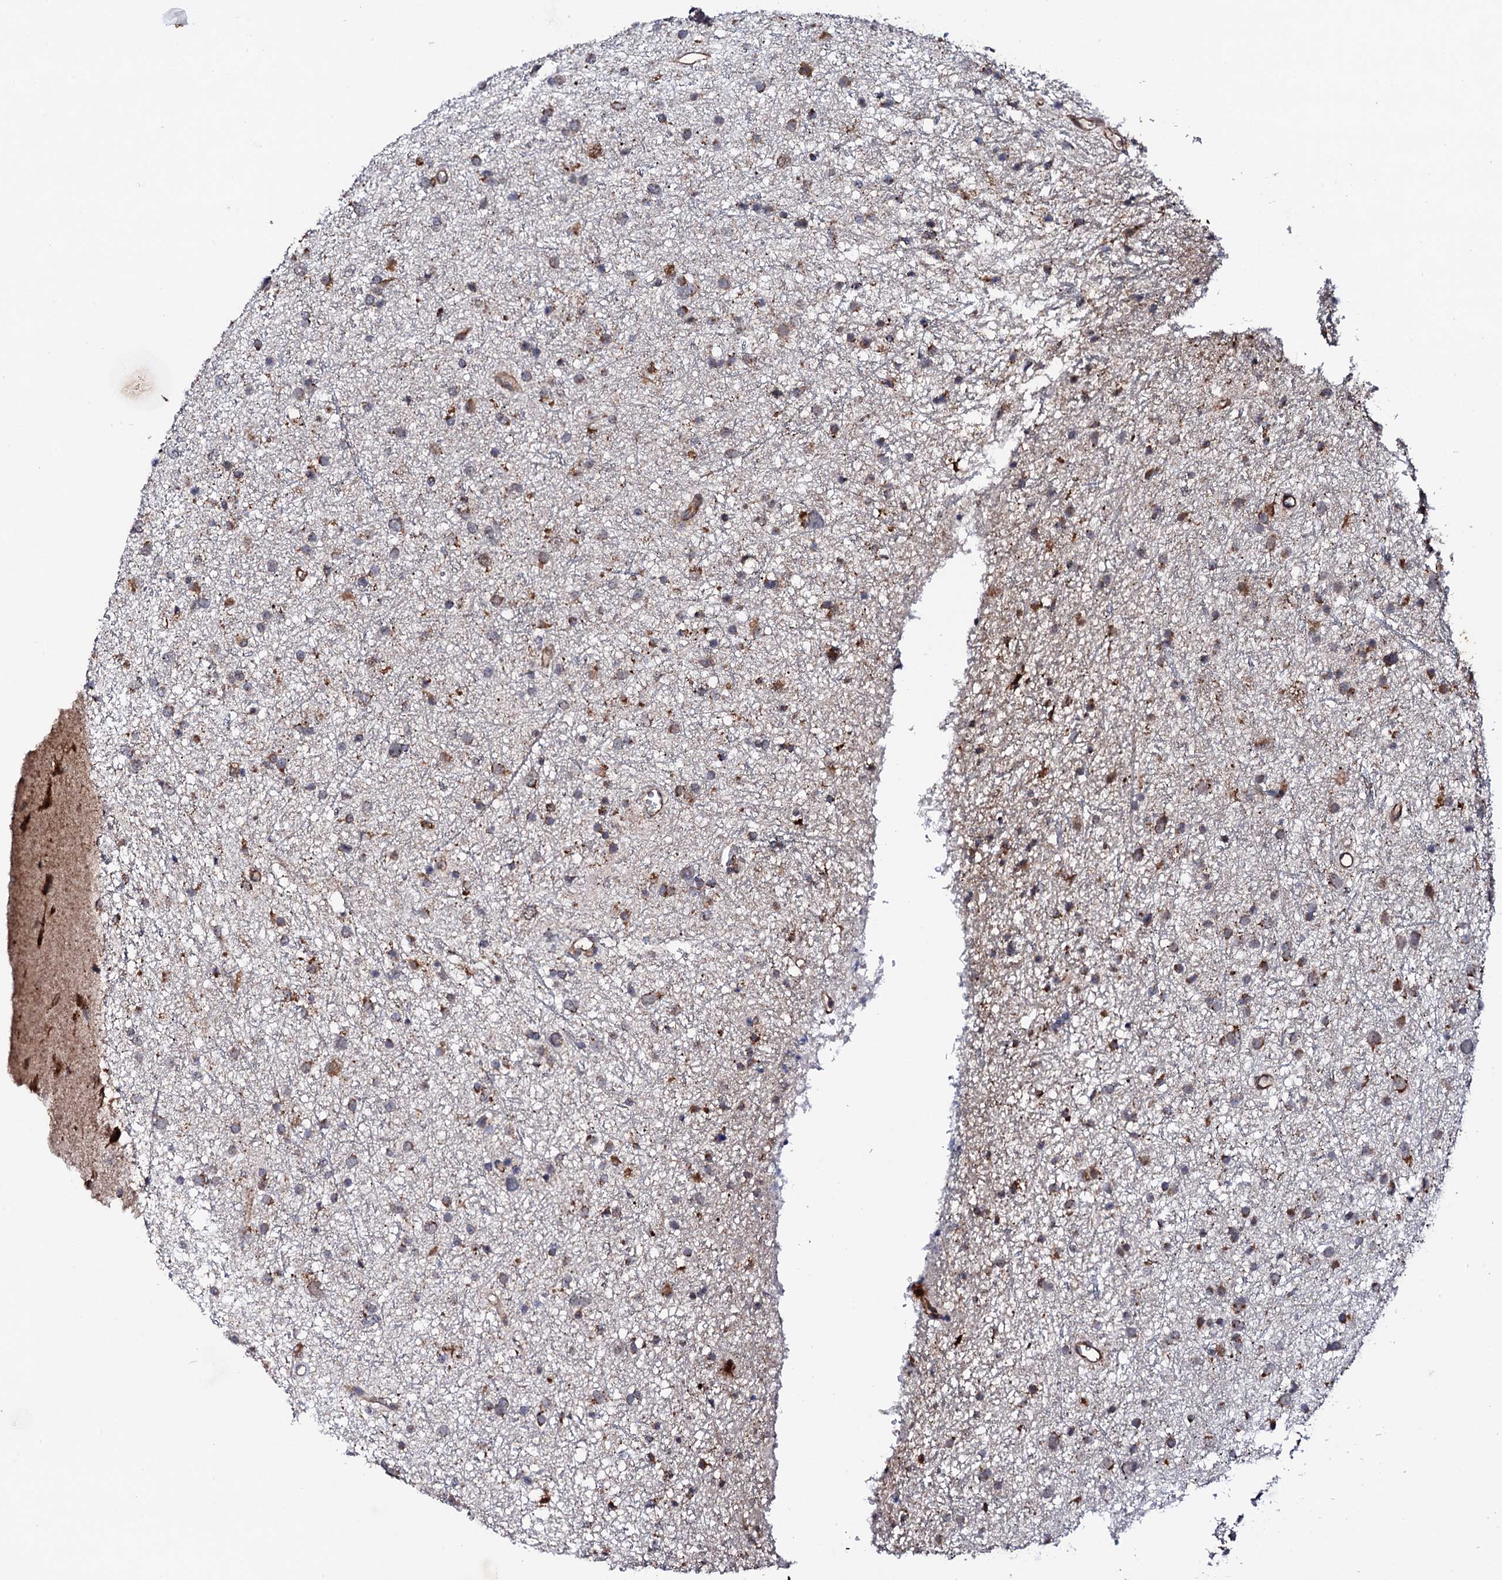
{"staining": {"intensity": "moderate", "quantity": ">75%", "location": "cytoplasmic/membranous"}, "tissue": "glioma", "cell_type": "Tumor cells", "image_type": "cancer", "snomed": [{"axis": "morphology", "description": "Glioma, malignant, Low grade"}, {"axis": "topography", "description": "Cerebral cortex"}], "caption": "A photomicrograph of human malignant low-grade glioma stained for a protein reveals moderate cytoplasmic/membranous brown staining in tumor cells.", "gene": "MTIF3", "patient": {"sex": "female", "age": 39}}